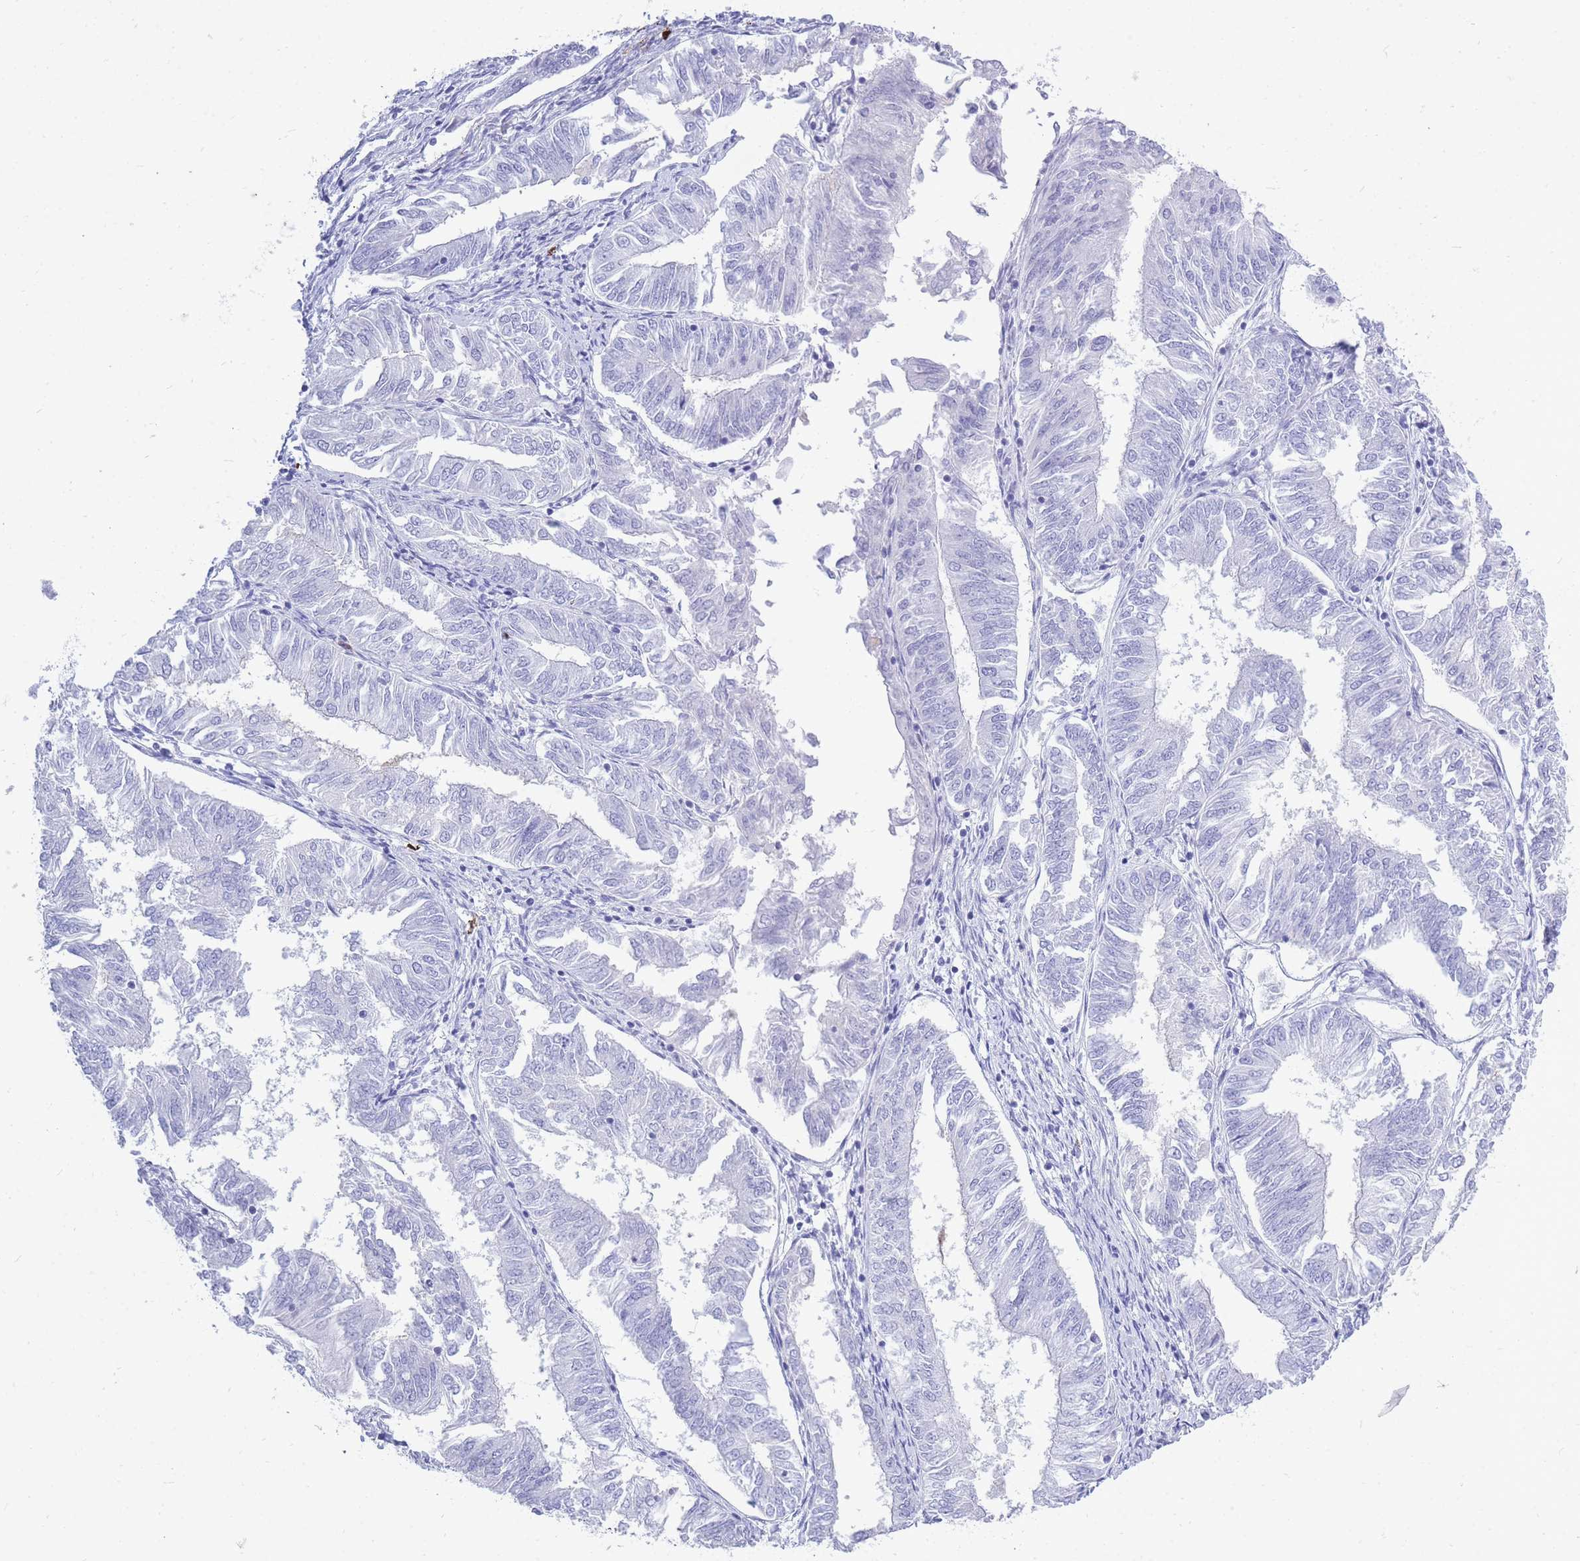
{"staining": {"intensity": "negative", "quantity": "none", "location": "none"}, "tissue": "endometrial cancer", "cell_type": "Tumor cells", "image_type": "cancer", "snomed": [{"axis": "morphology", "description": "Adenocarcinoma, NOS"}, {"axis": "topography", "description": "Endometrium"}], "caption": "This is a histopathology image of IHC staining of endometrial adenocarcinoma, which shows no expression in tumor cells.", "gene": "ZFP62", "patient": {"sex": "female", "age": 58}}